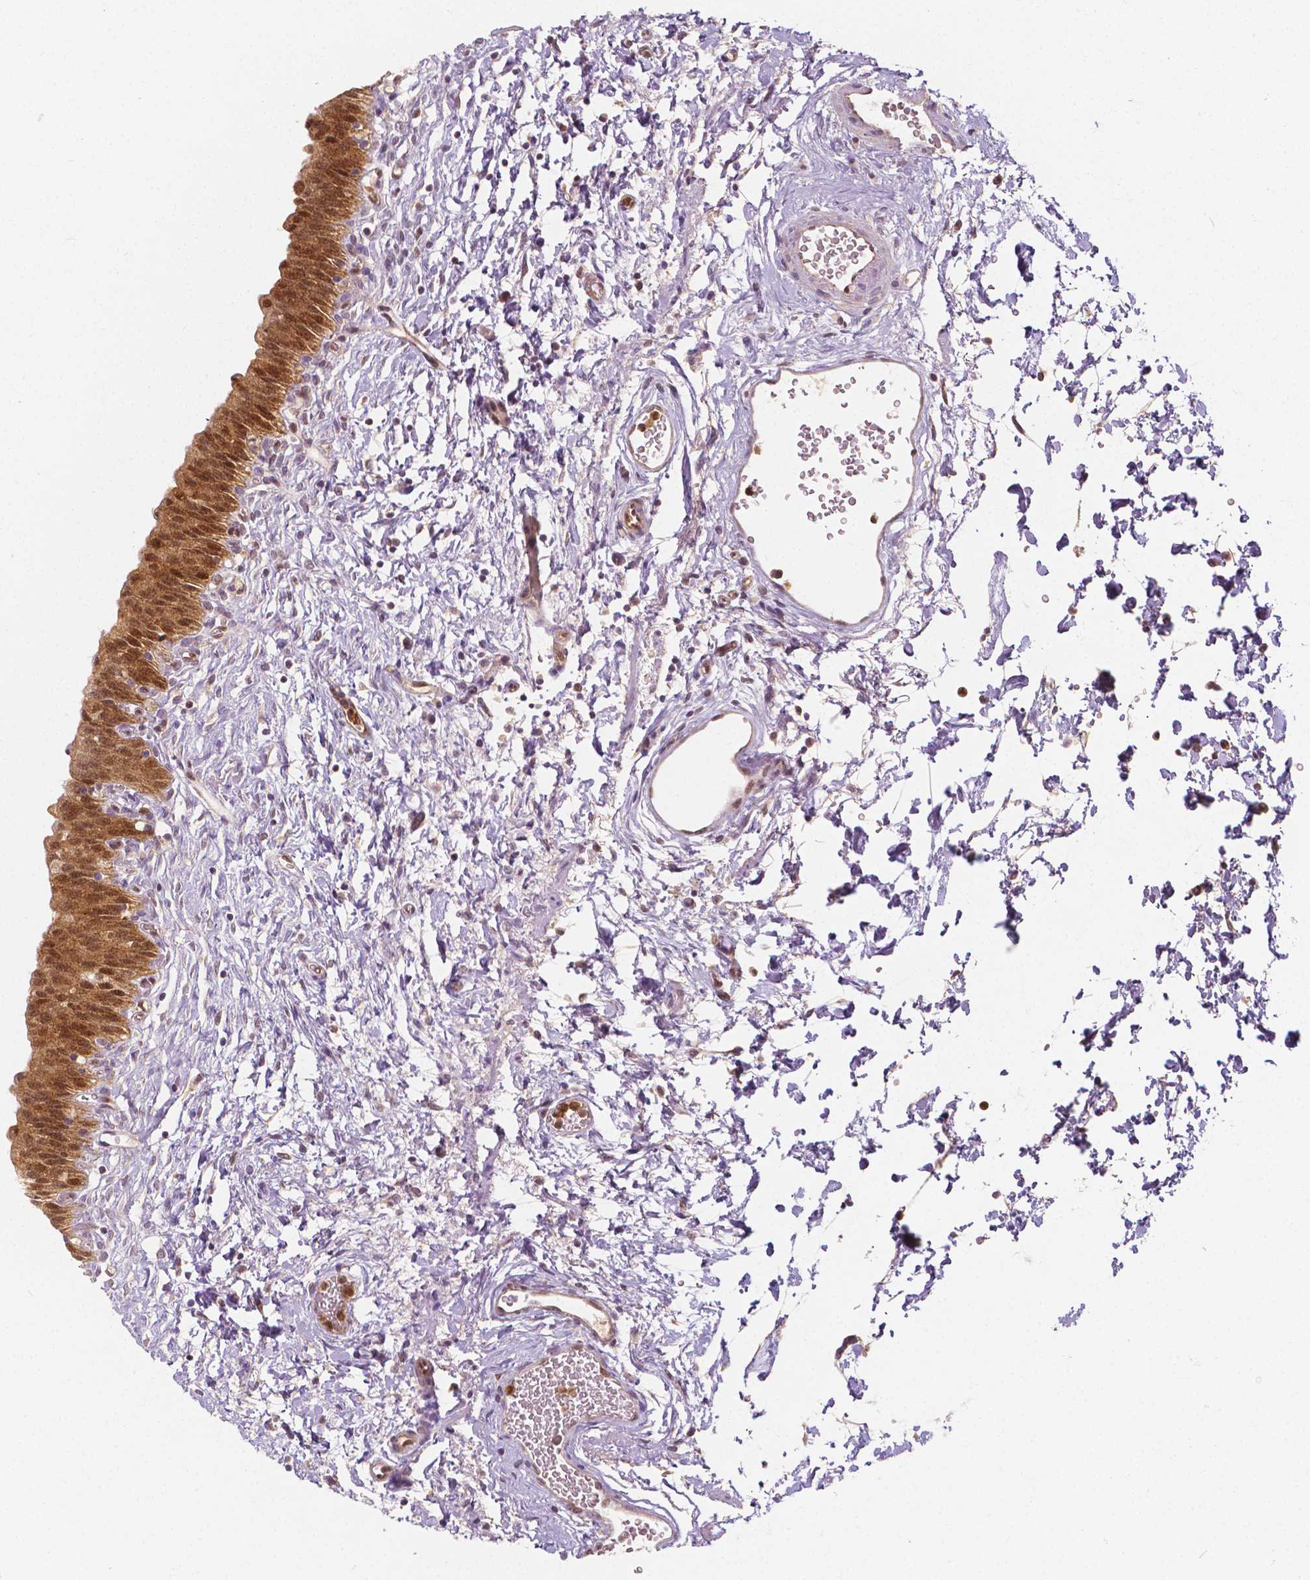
{"staining": {"intensity": "moderate", "quantity": ">75%", "location": "cytoplasmic/membranous,nuclear"}, "tissue": "urinary bladder", "cell_type": "Urothelial cells", "image_type": "normal", "snomed": [{"axis": "morphology", "description": "Normal tissue, NOS"}, {"axis": "topography", "description": "Urinary bladder"}], "caption": "Immunohistochemical staining of benign human urinary bladder shows medium levels of moderate cytoplasmic/membranous,nuclear expression in about >75% of urothelial cells. Immunohistochemistry stains the protein of interest in brown and the nuclei are stained blue.", "gene": "NAPRT", "patient": {"sex": "male", "age": 56}}